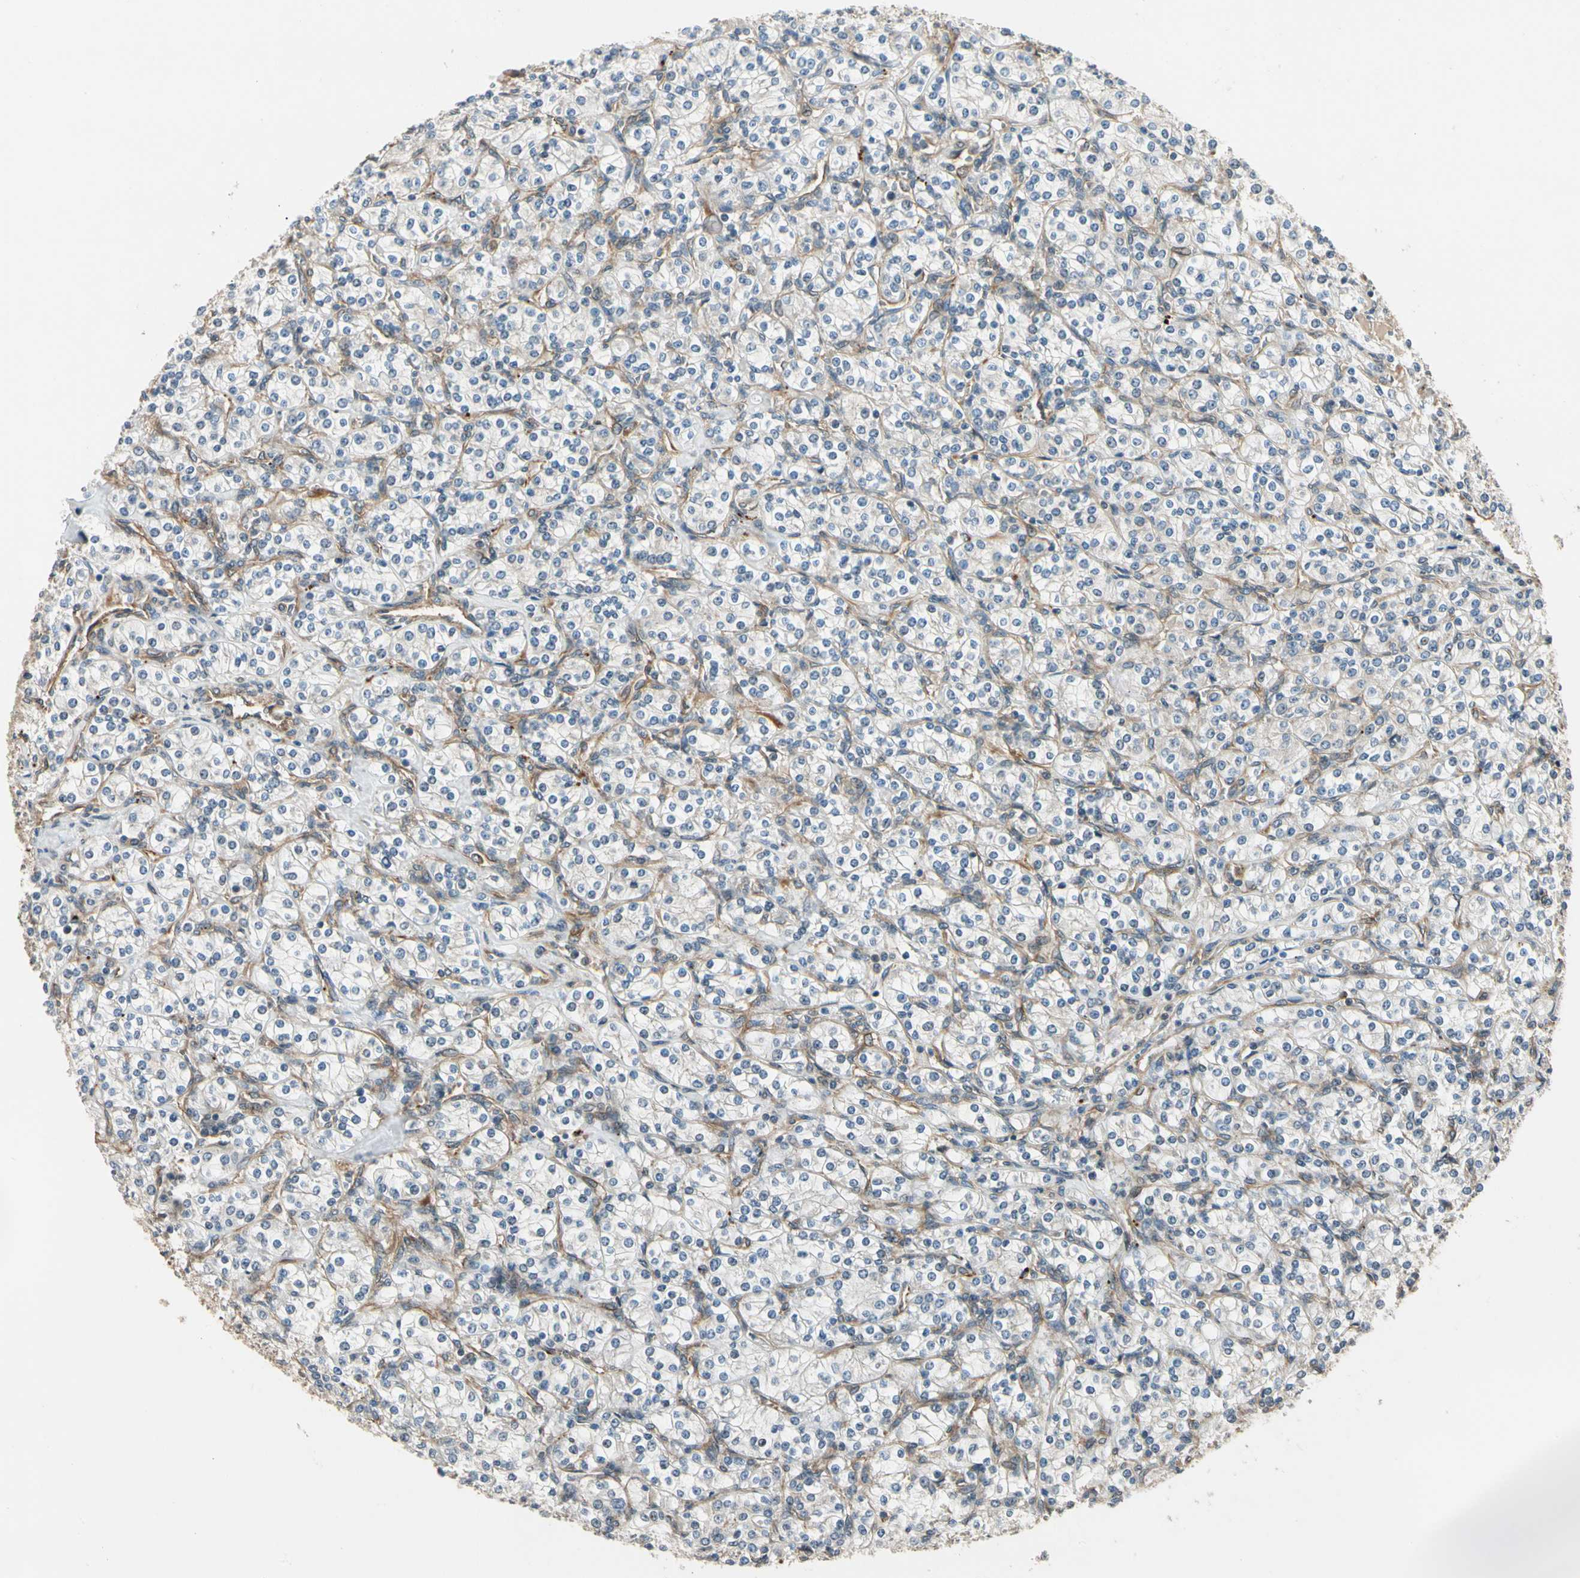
{"staining": {"intensity": "negative", "quantity": "none", "location": "none"}, "tissue": "renal cancer", "cell_type": "Tumor cells", "image_type": "cancer", "snomed": [{"axis": "morphology", "description": "Adenocarcinoma, NOS"}, {"axis": "topography", "description": "Kidney"}], "caption": "Renal cancer was stained to show a protein in brown. There is no significant positivity in tumor cells.", "gene": "ROCK2", "patient": {"sex": "male", "age": 77}}